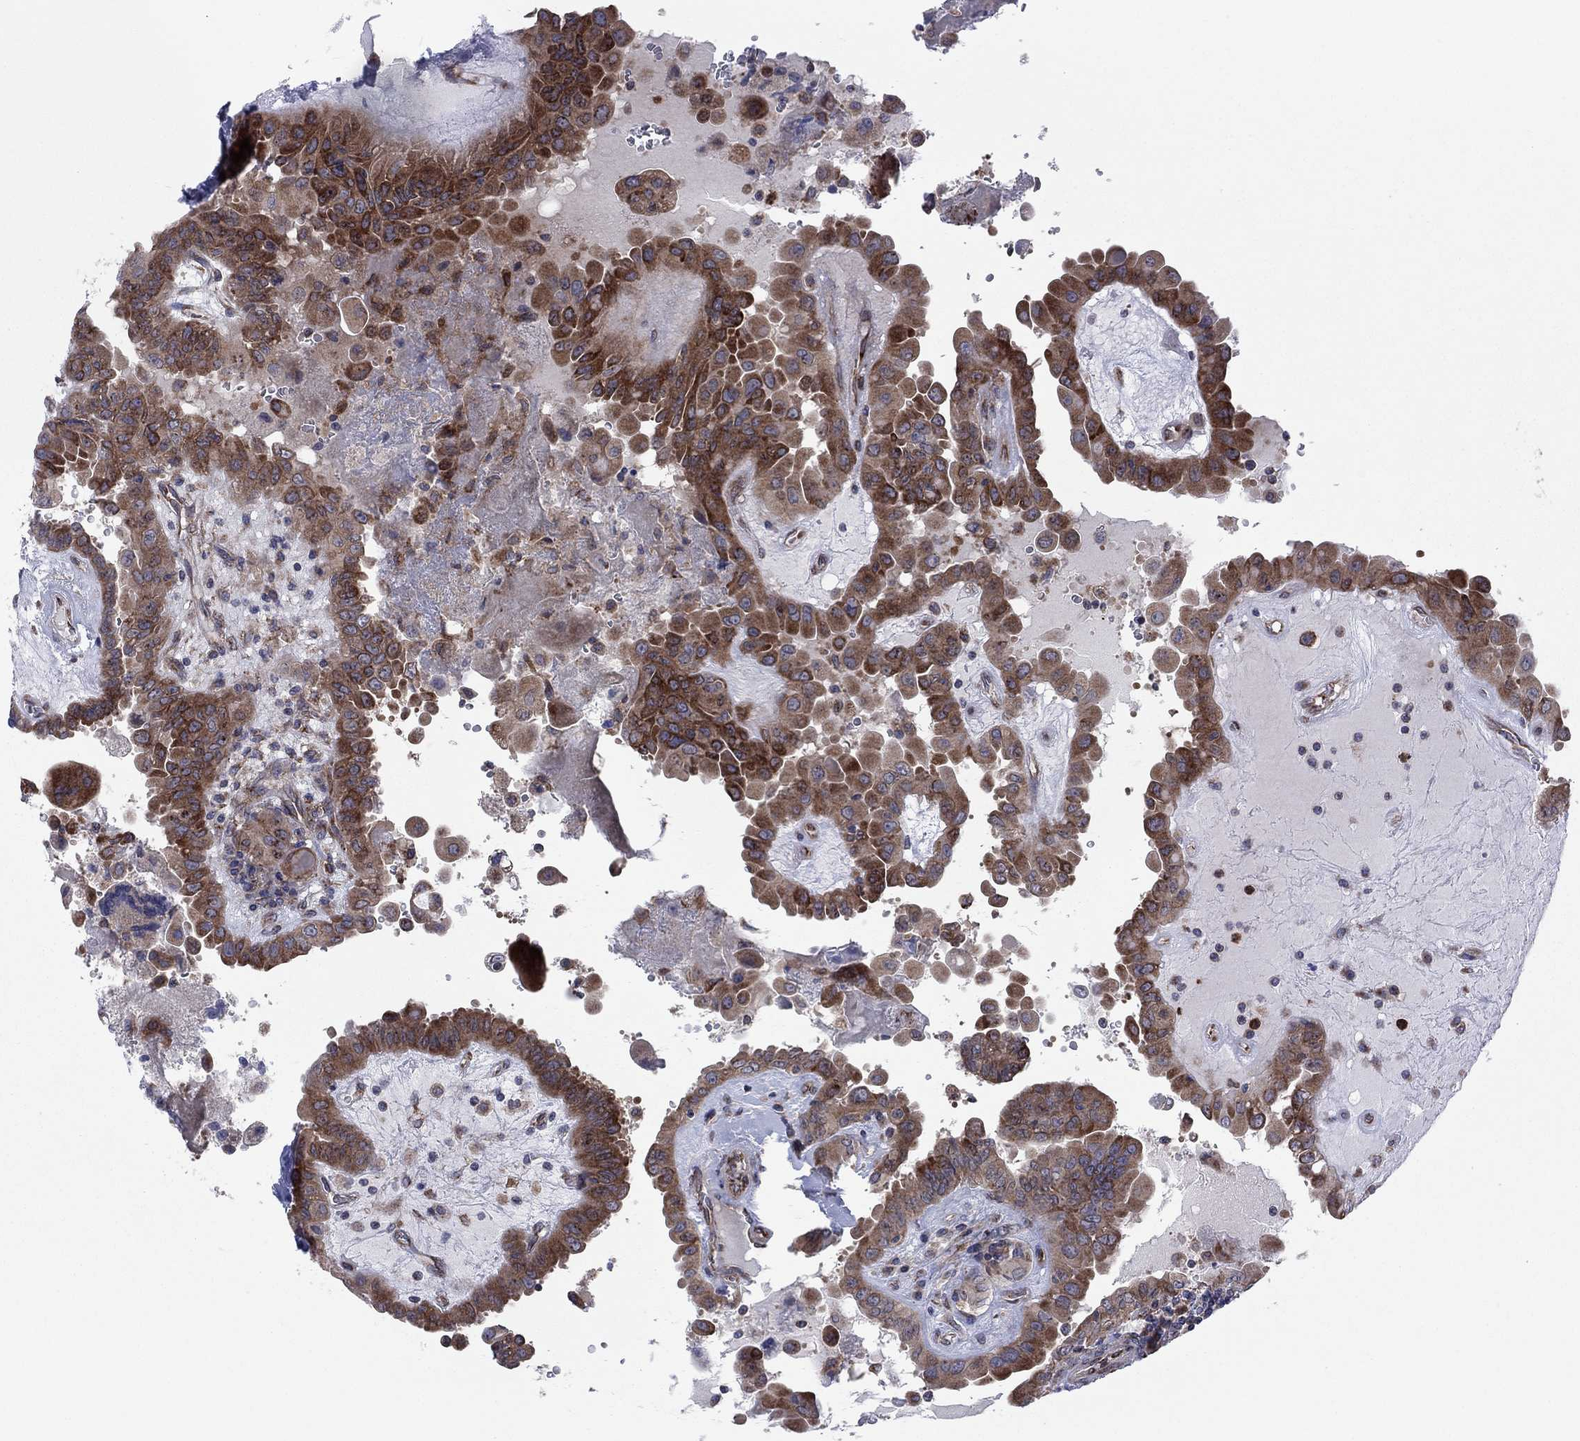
{"staining": {"intensity": "strong", "quantity": ">75%", "location": "cytoplasmic/membranous"}, "tissue": "thyroid cancer", "cell_type": "Tumor cells", "image_type": "cancer", "snomed": [{"axis": "morphology", "description": "Papillary adenocarcinoma, NOS"}, {"axis": "topography", "description": "Thyroid gland"}], "caption": "Immunohistochemical staining of thyroid cancer reveals high levels of strong cytoplasmic/membranous expression in approximately >75% of tumor cells.", "gene": "GPR155", "patient": {"sex": "female", "age": 37}}